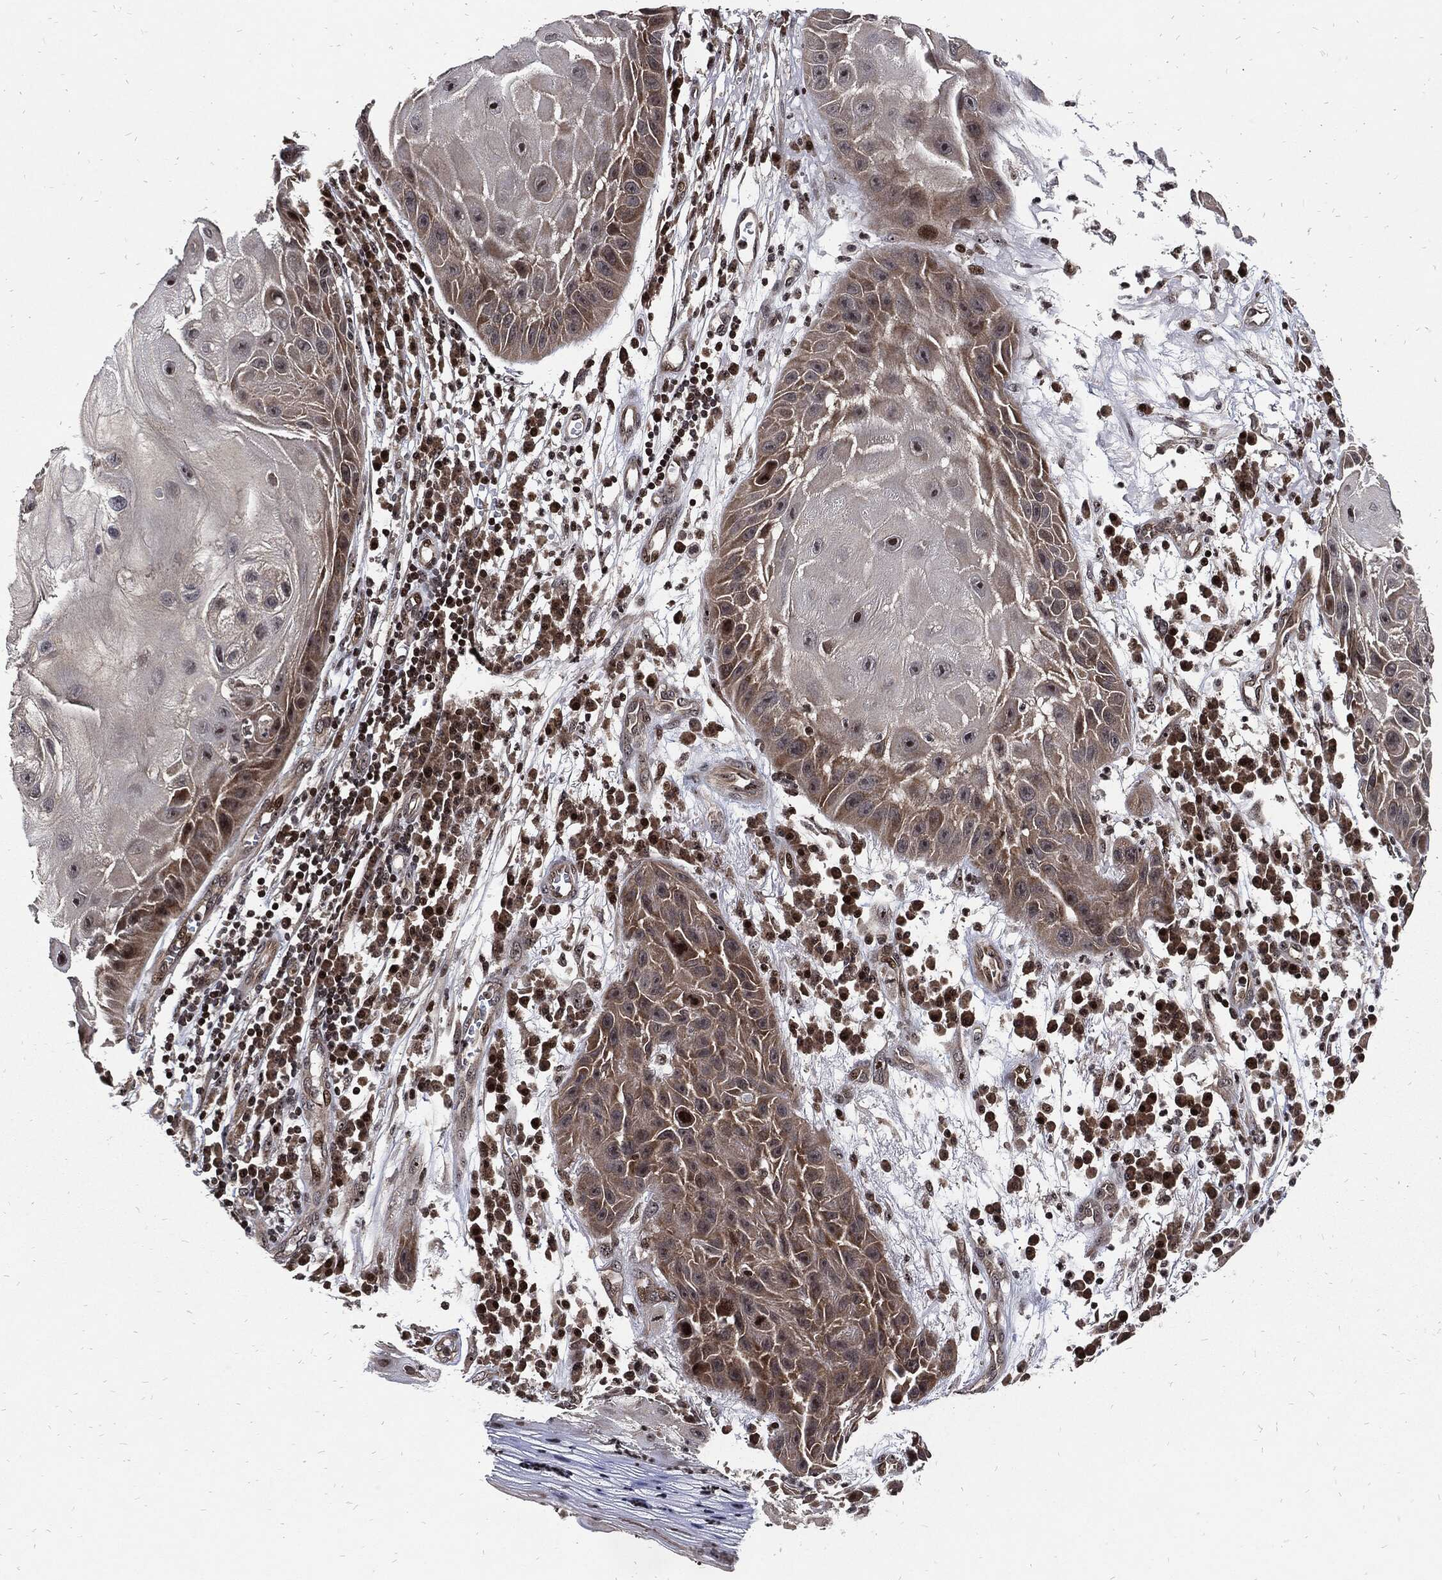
{"staining": {"intensity": "moderate", "quantity": "<25%", "location": "nuclear"}, "tissue": "skin cancer", "cell_type": "Tumor cells", "image_type": "cancer", "snomed": [{"axis": "morphology", "description": "Normal tissue, NOS"}, {"axis": "morphology", "description": "Squamous cell carcinoma, NOS"}, {"axis": "topography", "description": "Skin"}], "caption": "Protein expression analysis of human skin squamous cell carcinoma reveals moderate nuclear expression in about <25% of tumor cells.", "gene": "ZNF775", "patient": {"sex": "male", "age": 79}}